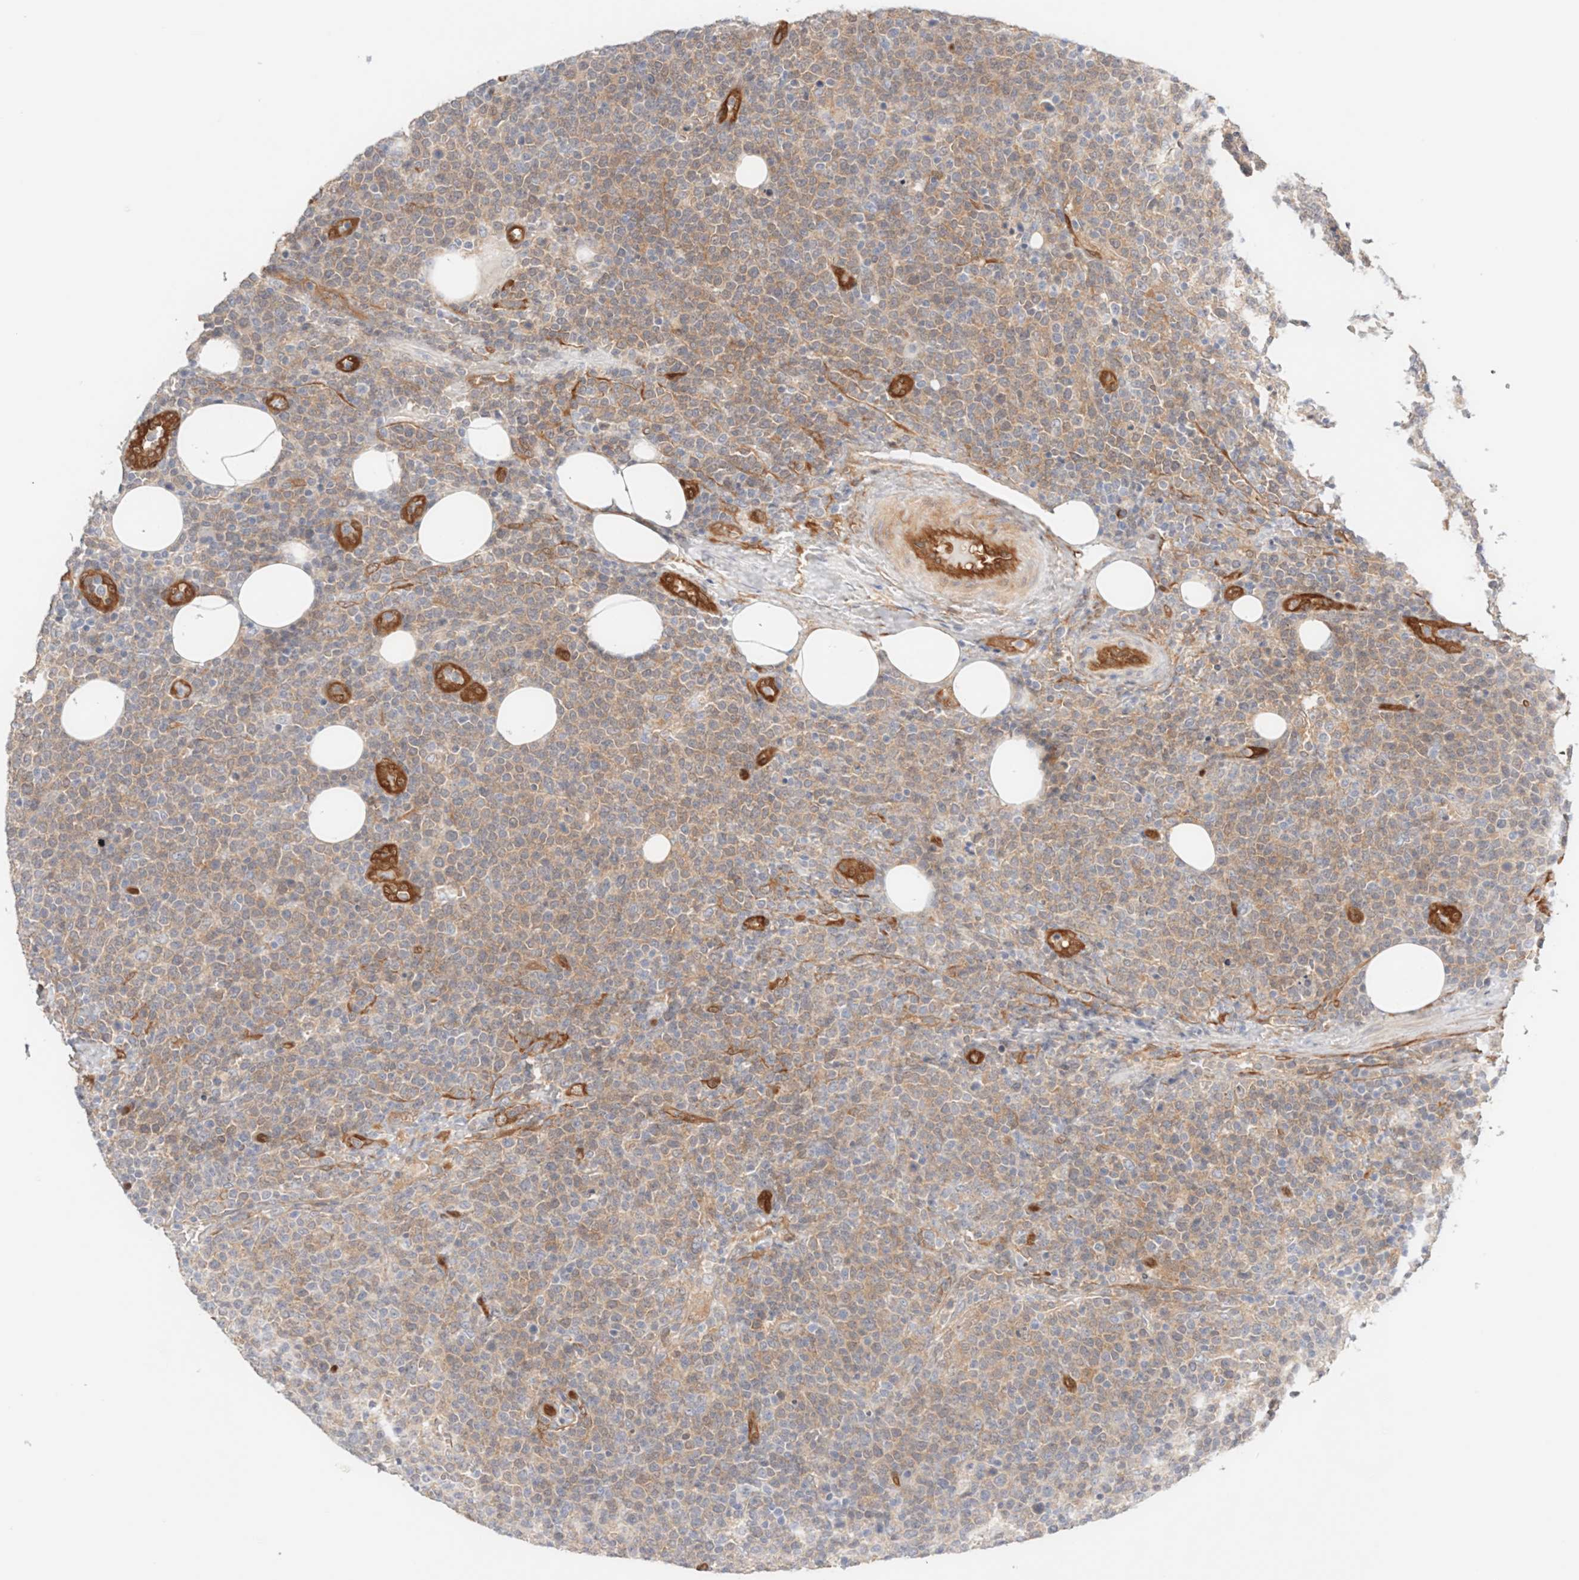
{"staining": {"intensity": "weak", "quantity": ">75%", "location": "cytoplasmic/membranous"}, "tissue": "lymphoma", "cell_type": "Tumor cells", "image_type": "cancer", "snomed": [{"axis": "morphology", "description": "Malignant lymphoma, non-Hodgkin's type, High grade"}, {"axis": "topography", "description": "Lymph node"}], "caption": "High-magnification brightfield microscopy of high-grade malignant lymphoma, non-Hodgkin's type stained with DAB (brown) and counterstained with hematoxylin (blue). tumor cells exhibit weak cytoplasmic/membranous staining is appreciated in about>75% of cells.", "gene": "LMCD1", "patient": {"sex": "male", "age": 61}}